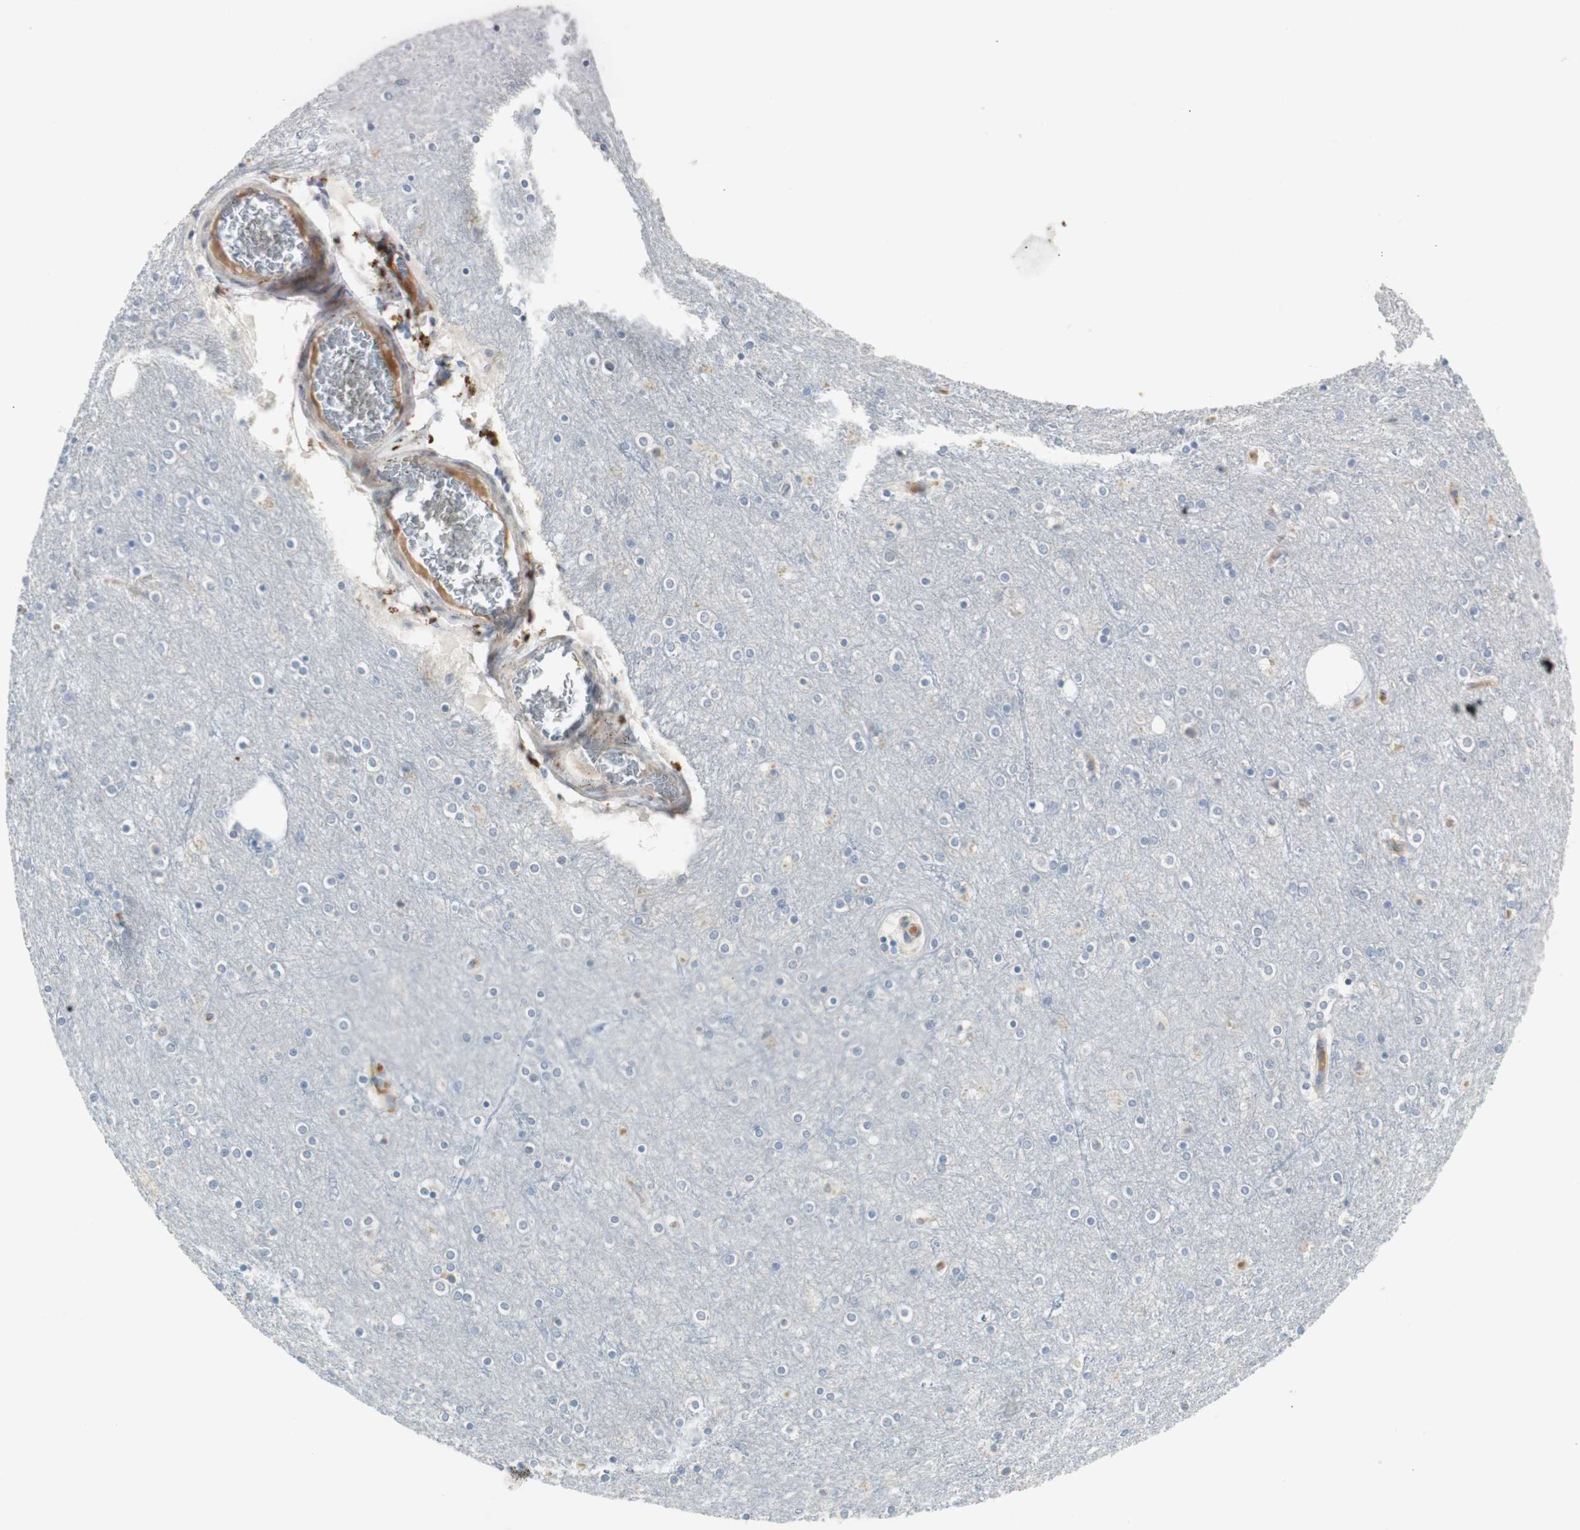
{"staining": {"intensity": "negative", "quantity": "none", "location": "none"}, "tissue": "cerebral cortex", "cell_type": "Endothelial cells", "image_type": "normal", "snomed": [{"axis": "morphology", "description": "Normal tissue, NOS"}, {"axis": "topography", "description": "Cerebral cortex"}], "caption": "Immunohistochemistry (IHC) histopathology image of normal cerebral cortex: cerebral cortex stained with DAB demonstrates no significant protein staining in endothelial cells. (Stains: DAB immunohistochemistry (IHC) with hematoxylin counter stain, Microscopy: brightfield microscopy at high magnification).", "gene": "PCDHB15", "patient": {"sex": "female", "age": 54}}